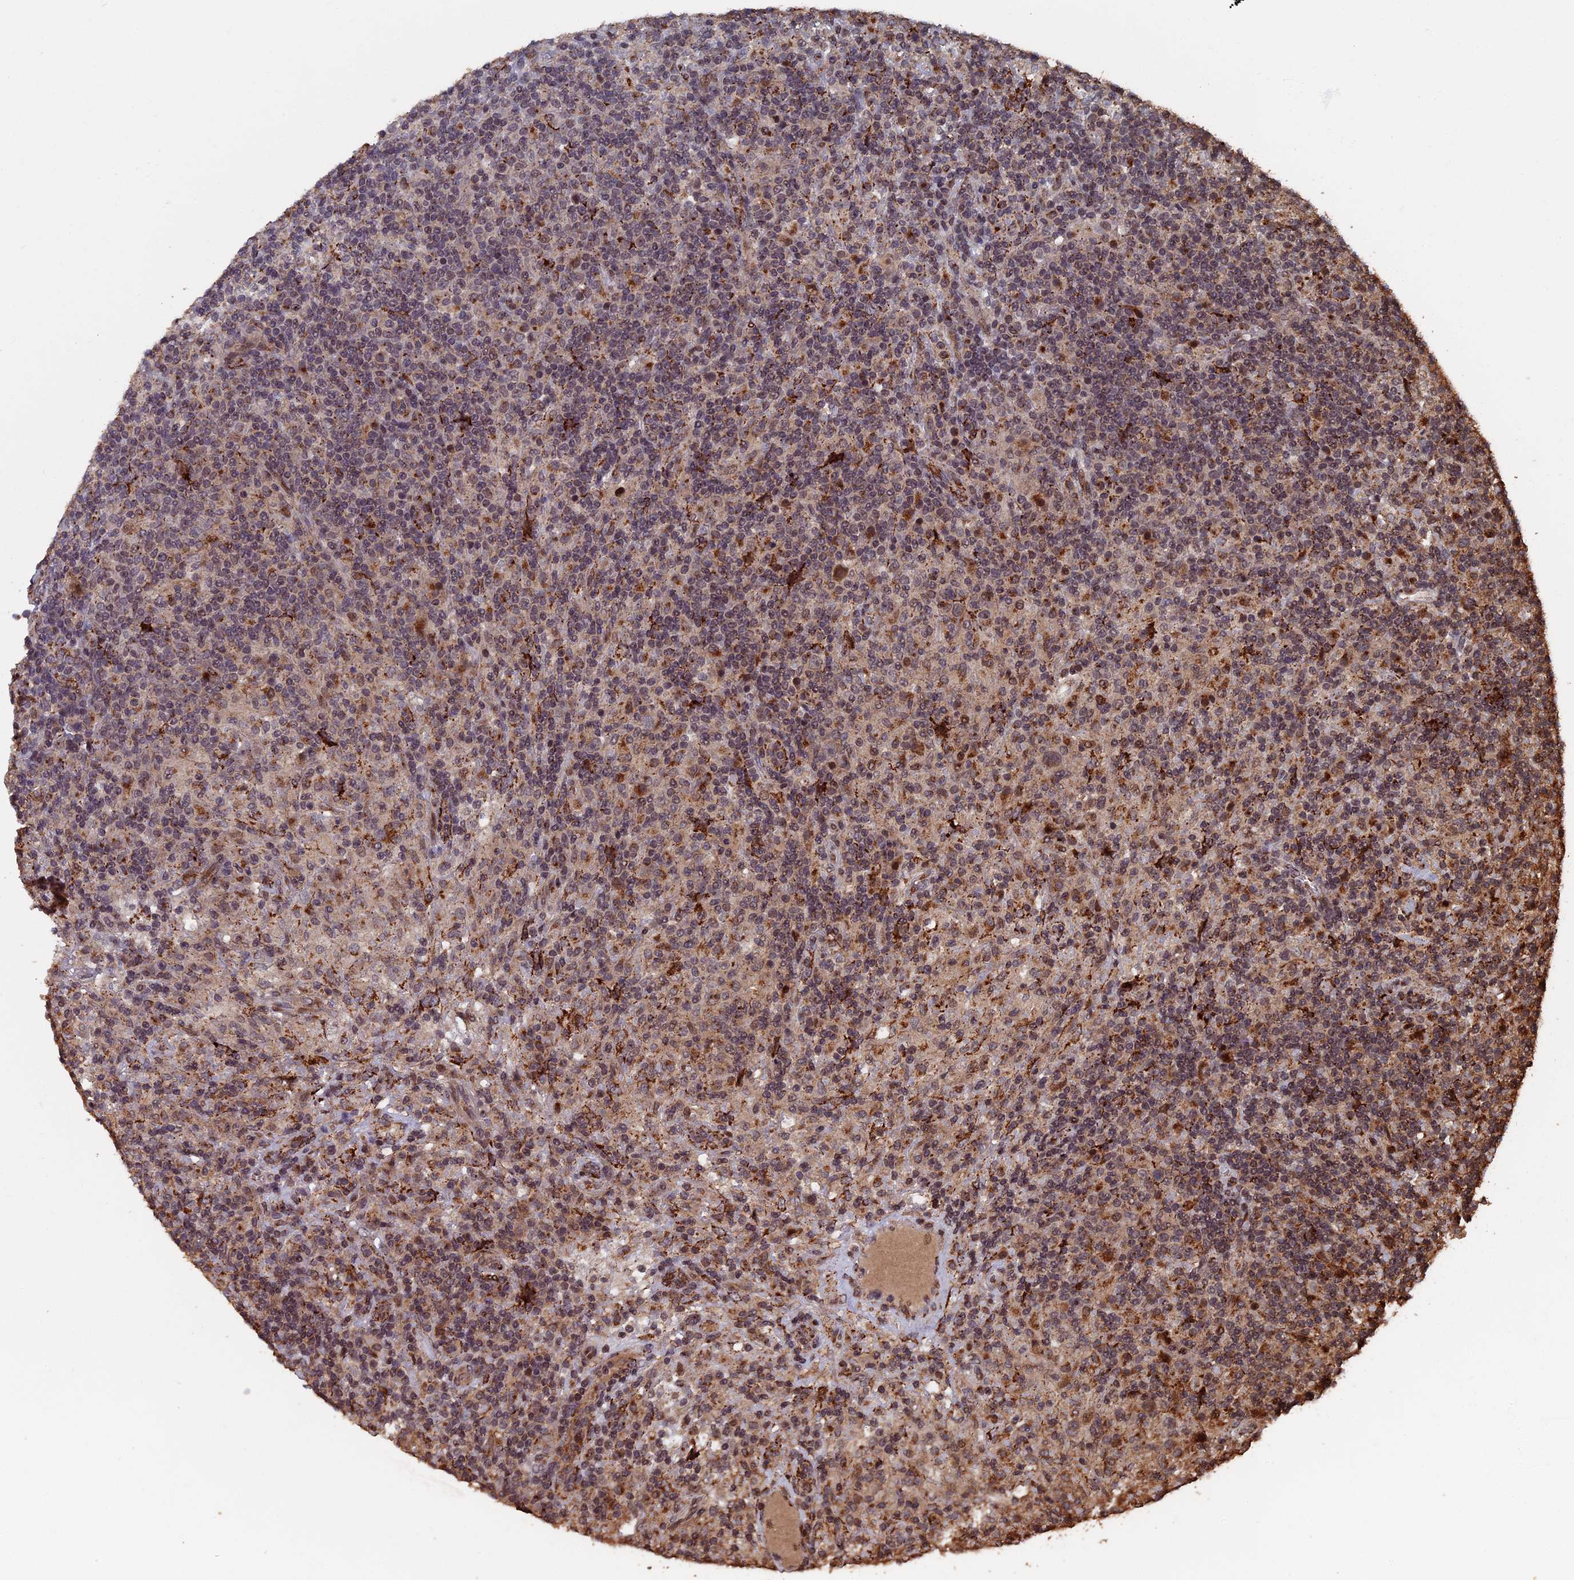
{"staining": {"intensity": "negative", "quantity": "none", "location": "none"}, "tissue": "lymphoma", "cell_type": "Tumor cells", "image_type": "cancer", "snomed": [{"axis": "morphology", "description": "Hodgkin's disease, NOS"}, {"axis": "topography", "description": "Lymph node"}], "caption": "Immunohistochemical staining of human Hodgkin's disease displays no significant staining in tumor cells. (DAB (3,3'-diaminobenzidine) immunohistochemistry visualized using brightfield microscopy, high magnification).", "gene": "RASGRF1", "patient": {"sex": "male", "age": 70}}